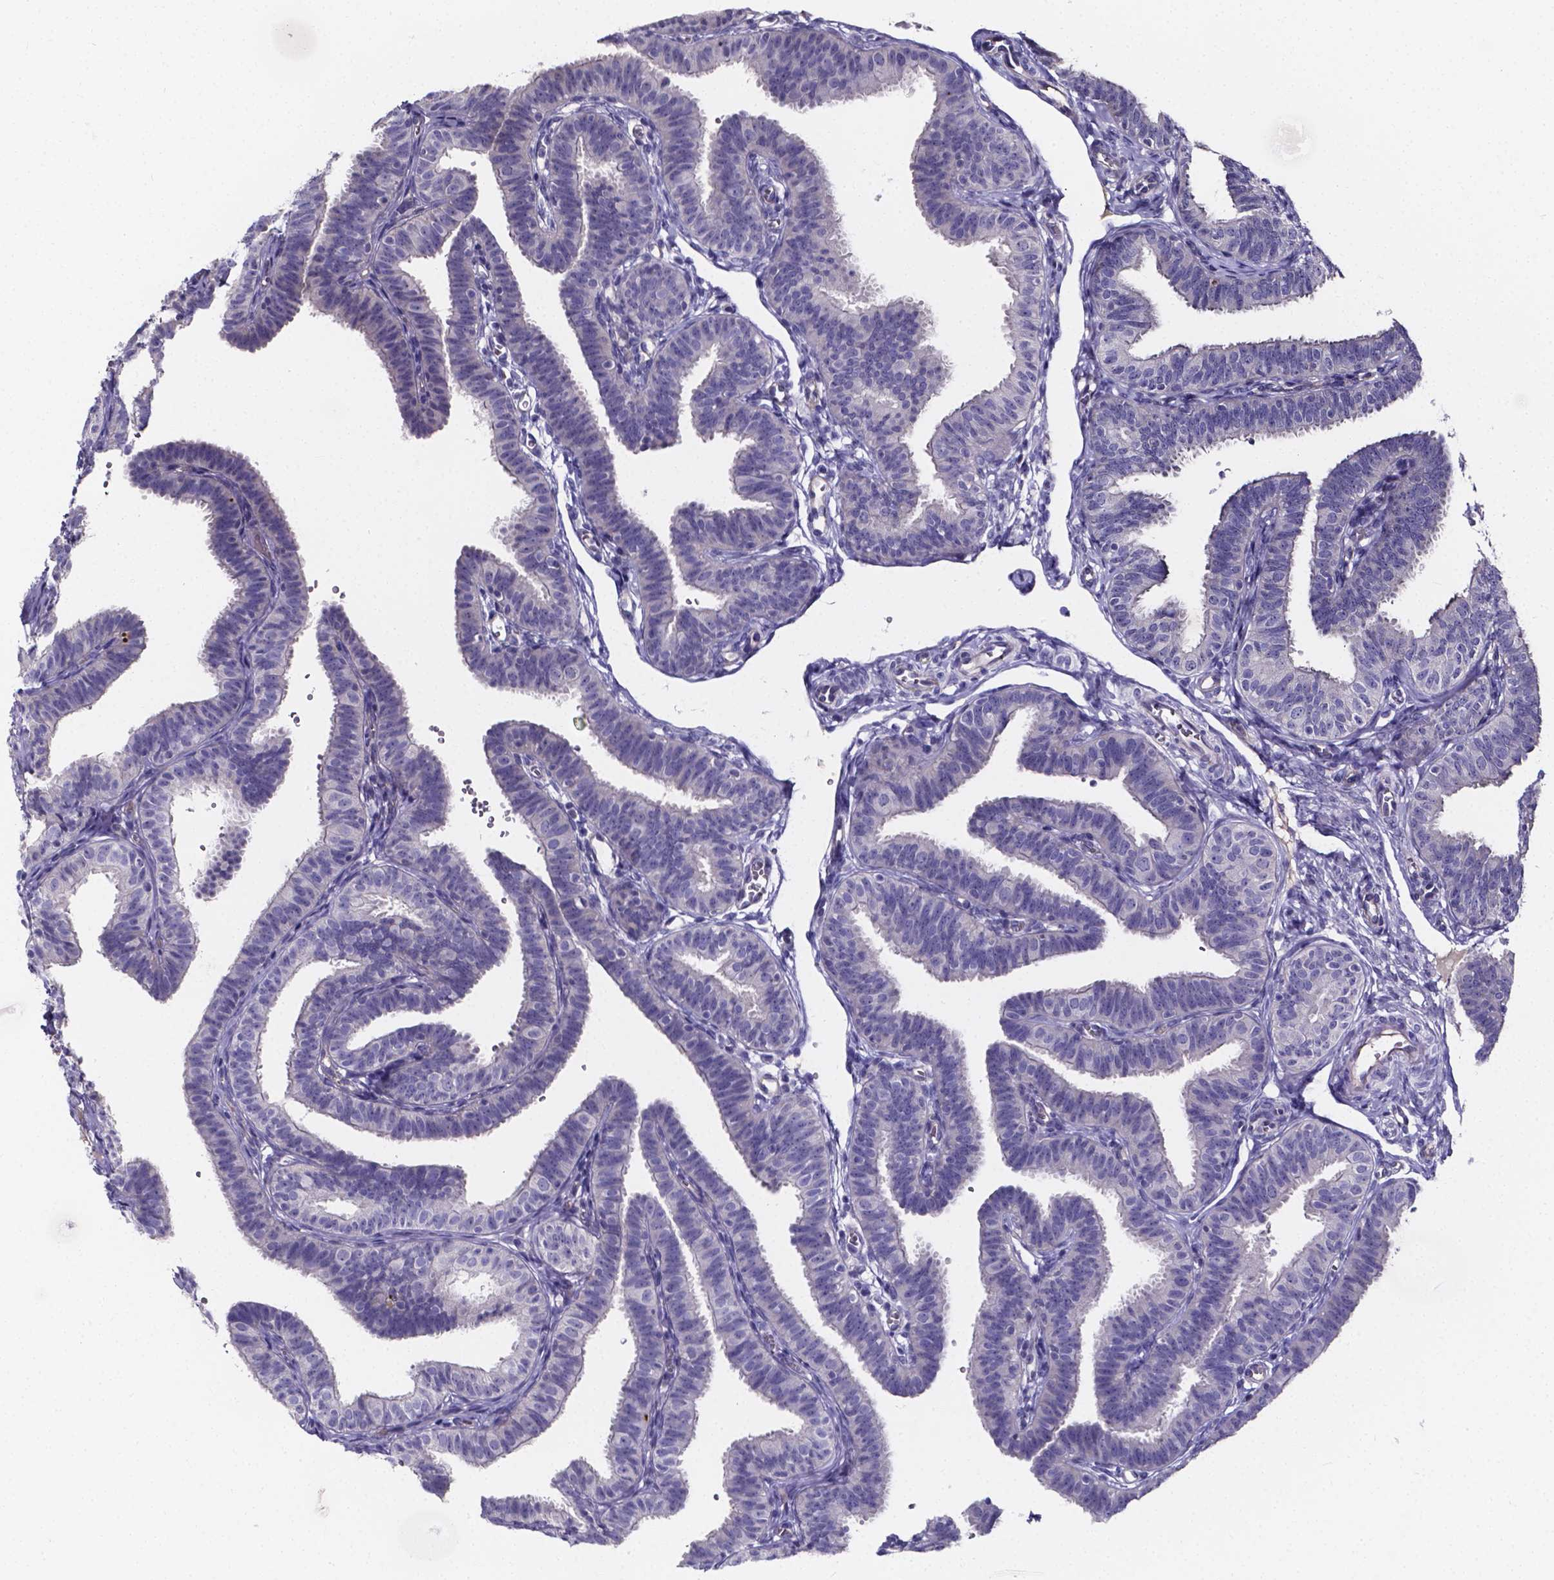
{"staining": {"intensity": "negative", "quantity": "none", "location": "none"}, "tissue": "fallopian tube", "cell_type": "Glandular cells", "image_type": "normal", "snomed": [{"axis": "morphology", "description": "Normal tissue, NOS"}, {"axis": "topography", "description": "Fallopian tube"}], "caption": "Immunohistochemistry micrograph of normal human fallopian tube stained for a protein (brown), which exhibits no expression in glandular cells. (Stains: DAB IHC with hematoxylin counter stain, Microscopy: brightfield microscopy at high magnification).", "gene": "CACNG8", "patient": {"sex": "female", "age": 25}}